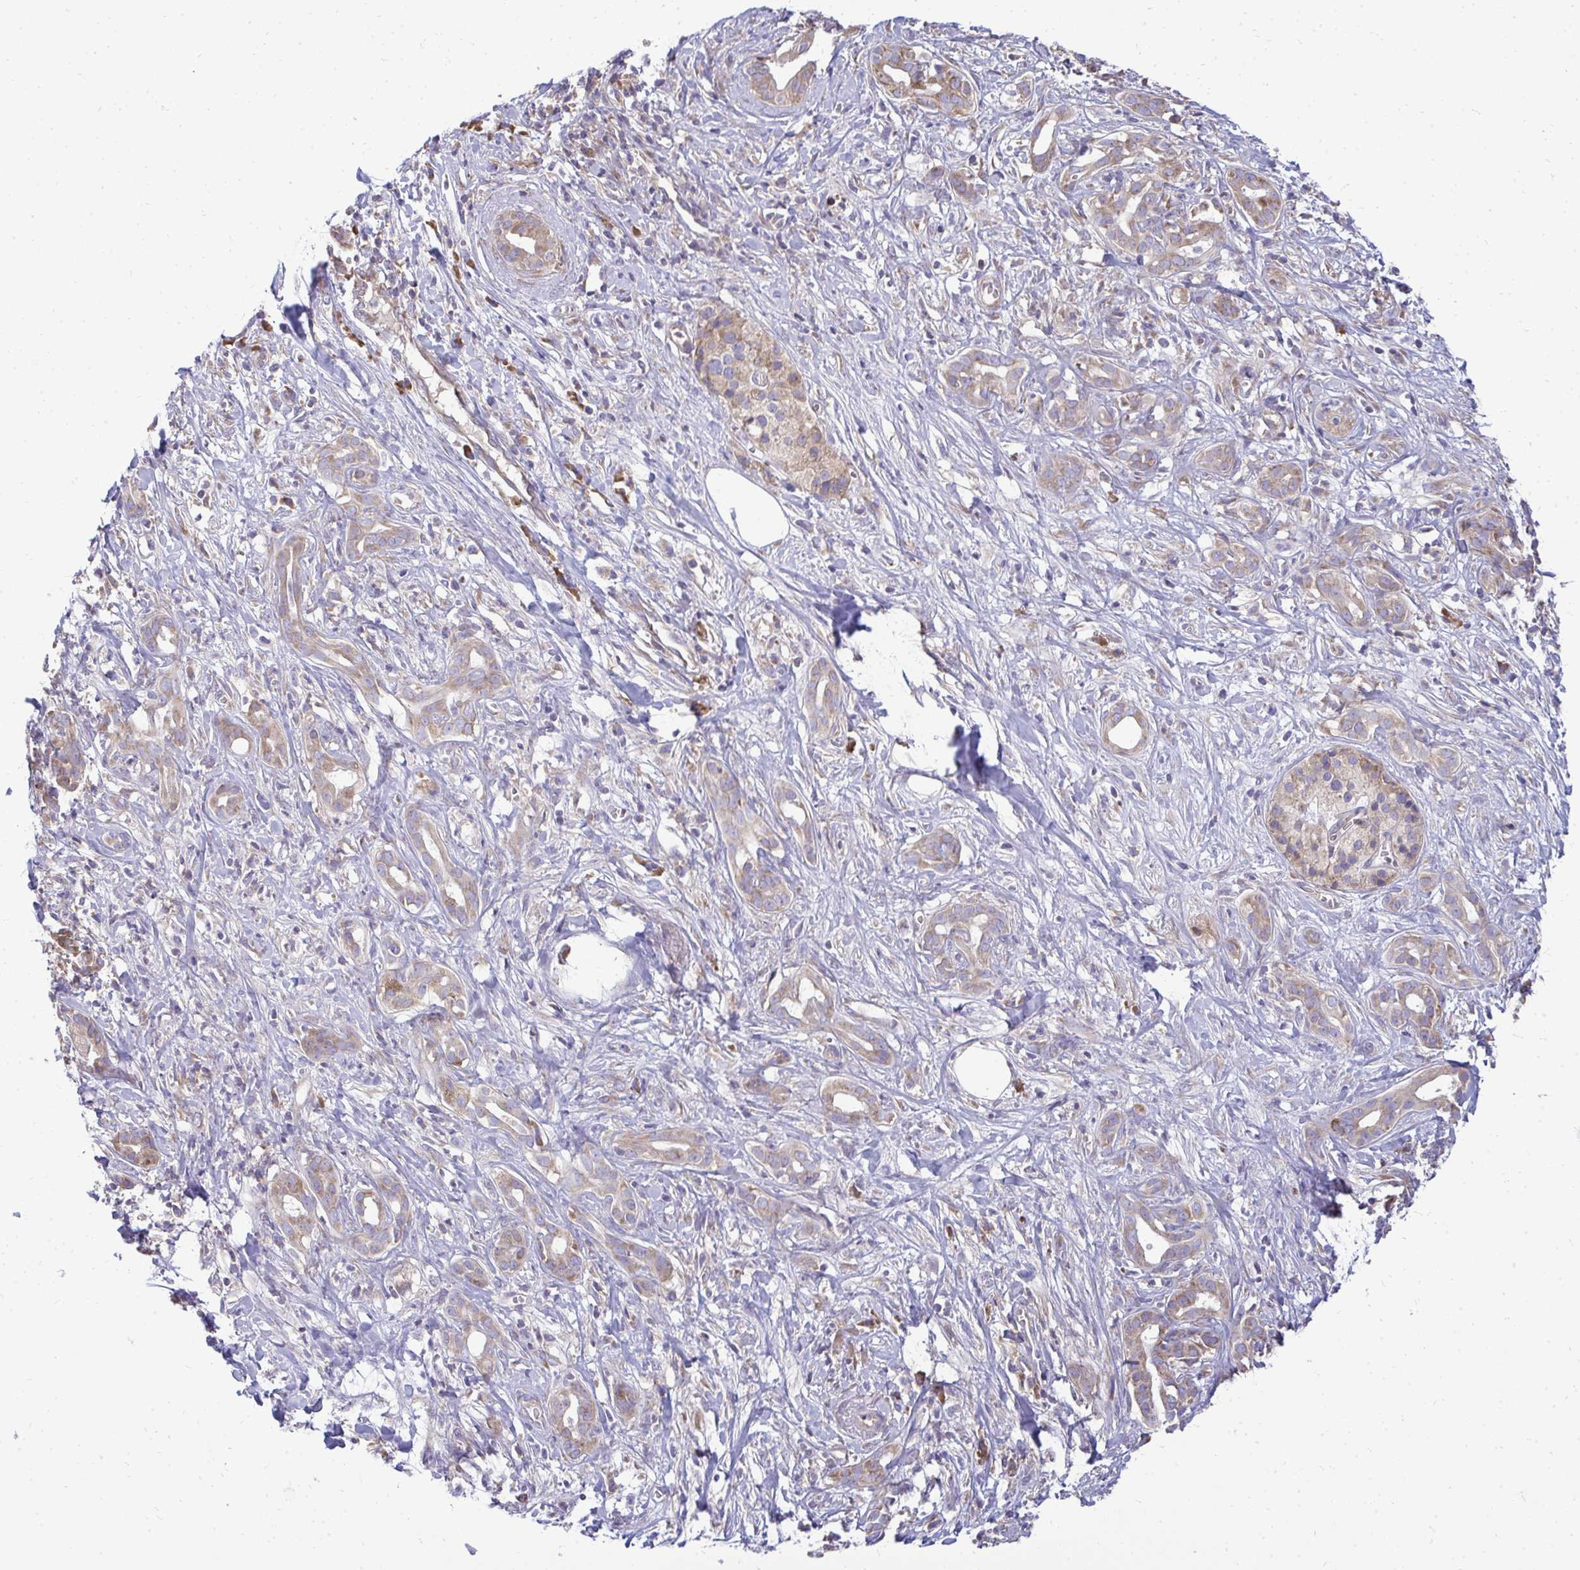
{"staining": {"intensity": "moderate", "quantity": "25%-75%", "location": "cytoplasmic/membranous"}, "tissue": "pancreatic cancer", "cell_type": "Tumor cells", "image_type": "cancer", "snomed": [{"axis": "morphology", "description": "Adenocarcinoma, NOS"}, {"axis": "topography", "description": "Pancreas"}], "caption": "Immunohistochemical staining of pancreatic cancer (adenocarcinoma) shows moderate cytoplasmic/membranous protein expression in approximately 25%-75% of tumor cells.", "gene": "RPLP2", "patient": {"sex": "male", "age": 61}}